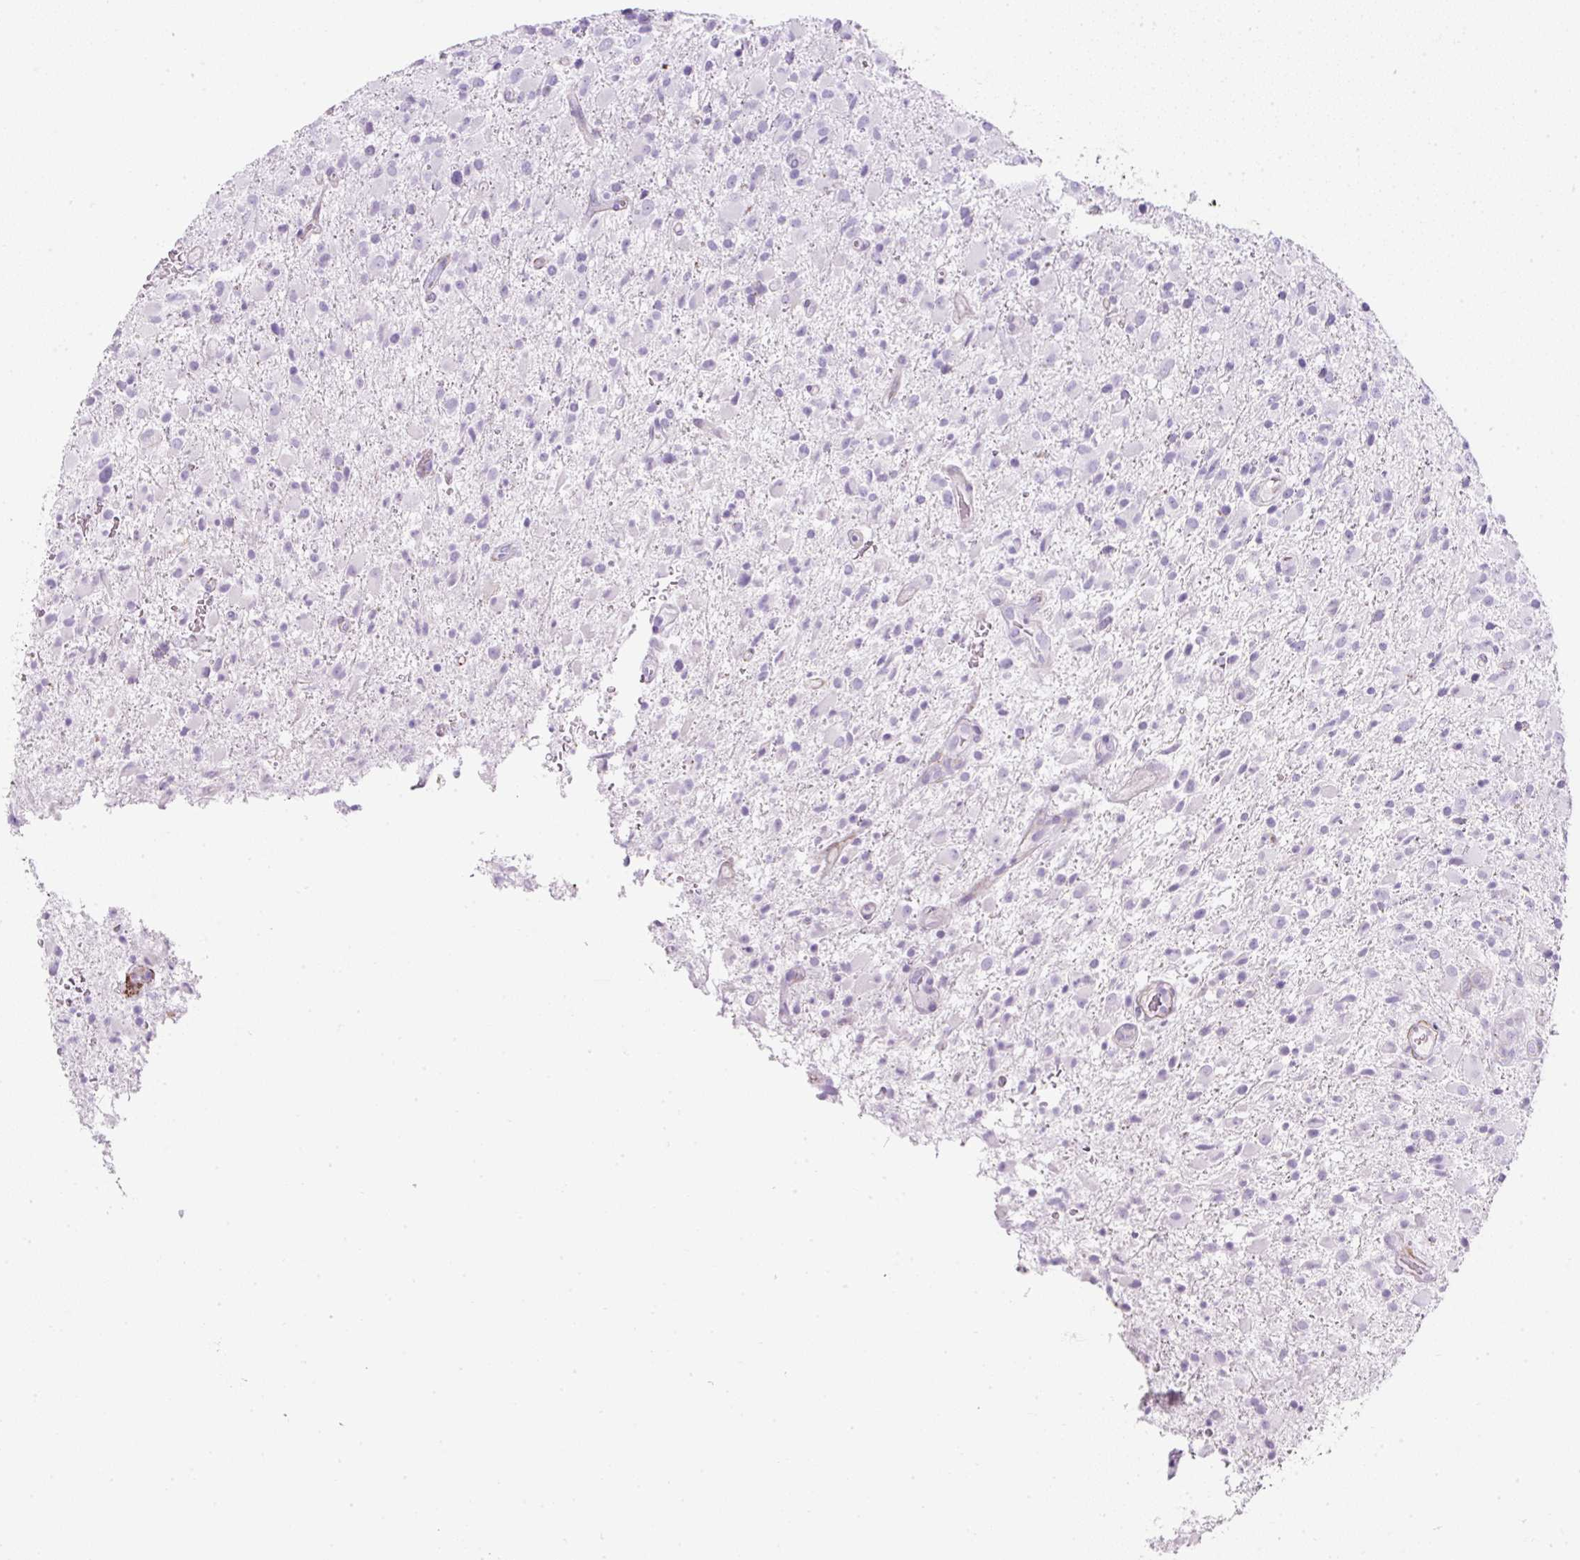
{"staining": {"intensity": "negative", "quantity": "none", "location": "none"}, "tissue": "glioma", "cell_type": "Tumor cells", "image_type": "cancer", "snomed": [{"axis": "morphology", "description": "Glioma, malignant, Low grade"}, {"axis": "topography", "description": "Brain"}], "caption": "Immunohistochemistry (IHC) of human glioma reveals no expression in tumor cells. (Brightfield microscopy of DAB immunohistochemistry at high magnification).", "gene": "CAVIN3", "patient": {"sex": "male", "age": 65}}